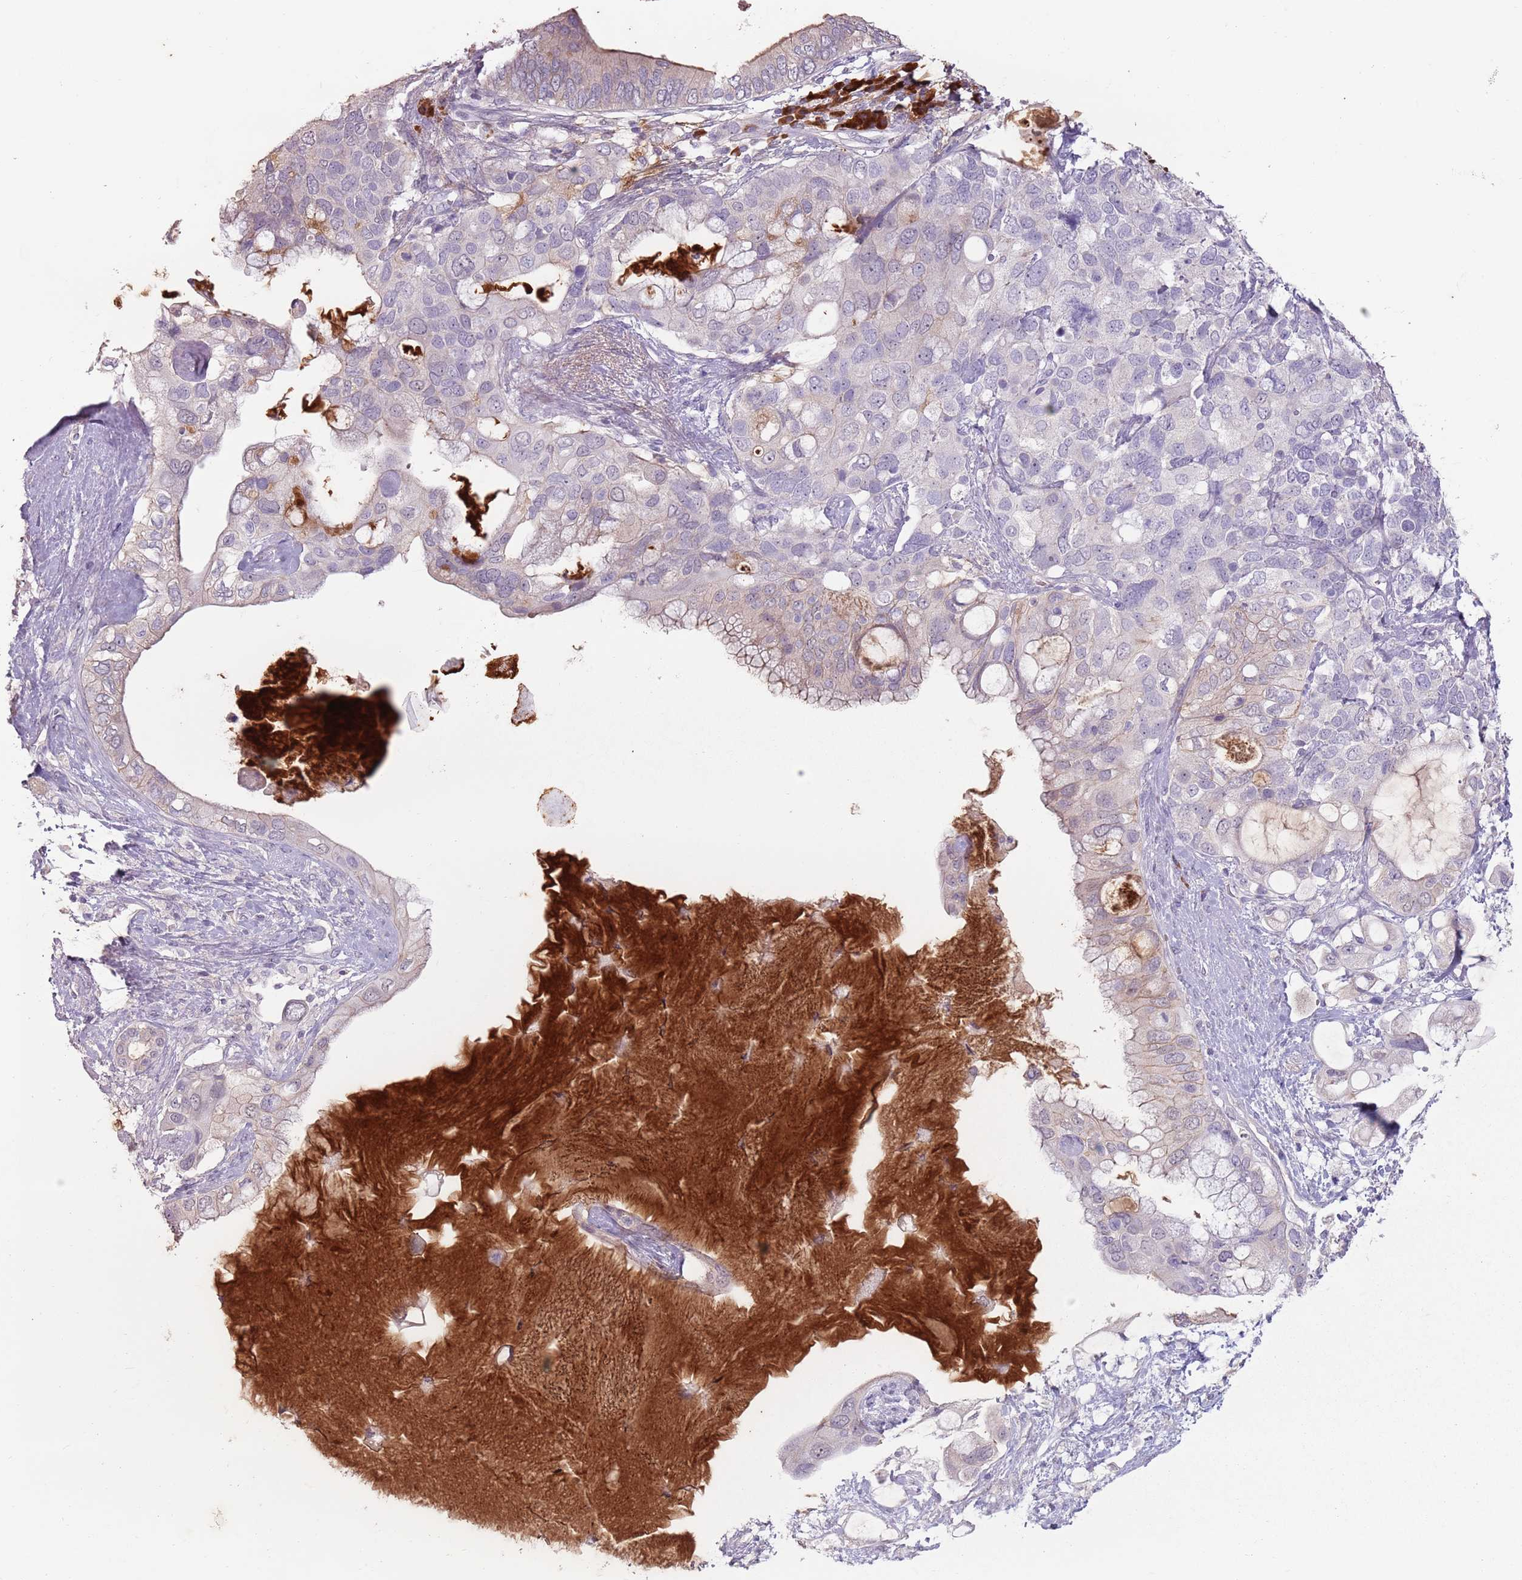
{"staining": {"intensity": "weak", "quantity": "<25%", "location": "cytoplasmic/membranous"}, "tissue": "pancreatic cancer", "cell_type": "Tumor cells", "image_type": "cancer", "snomed": [{"axis": "morphology", "description": "Adenocarcinoma, NOS"}, {"axis": "topography", "description": "Pancreas"}], "caption": "Immunohistochemistry of pancreatic adenocarcinoma displays no expression in tumor cells.", "gene": "STYK1", "patient": {"sex": "female", "age": 56}}